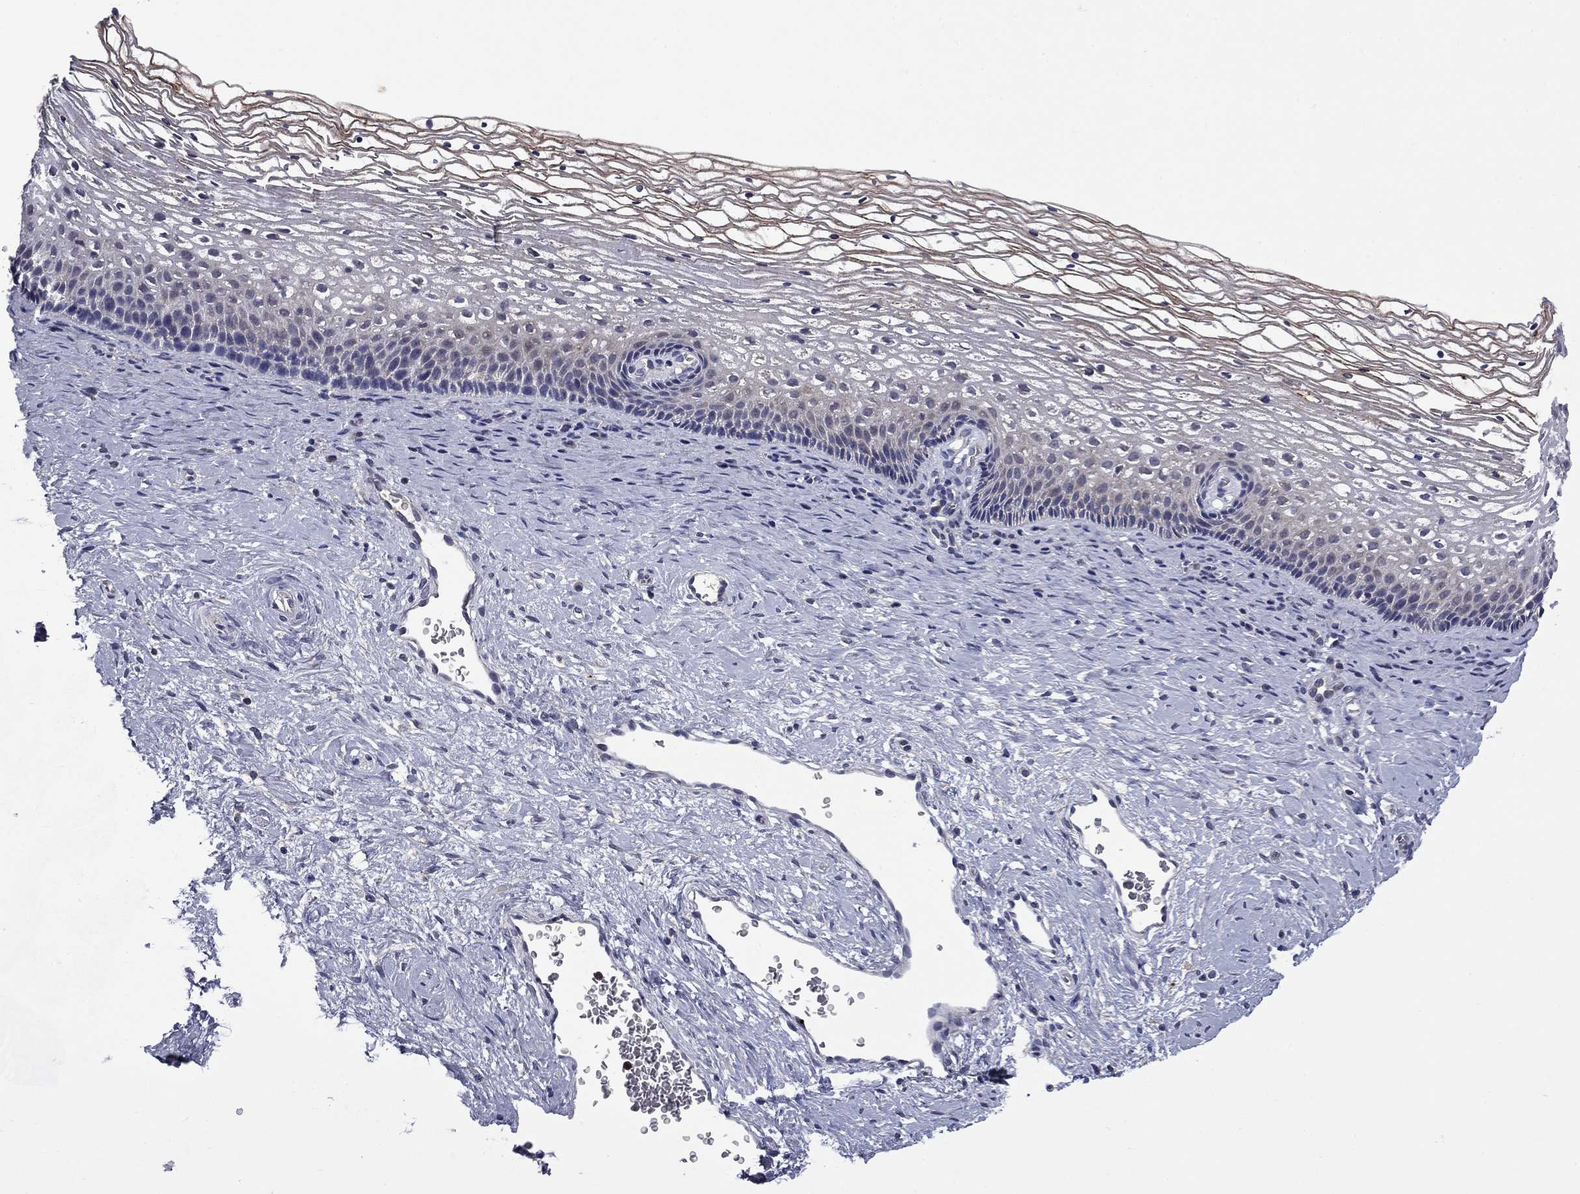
{"staining": {"intensity": "negative", "quantity": "none", "location": "none"}, "tissue": "cervix", "cell_type": "Glandular cells", "image_type": "normal", "snomed": [{"axis": "morphology", "description": "Normal tissue, NOS"}, {"axis": "topography", "description": "Cervix"}], "caption": "Immunohistochemistry (IHC) photomicrograph of unremarkable cervix: cervix stained with DAB shows no significant protein positivity in glandular cells.", "gene": "CEACAM7", "patient": {"sex": "female", "age": 34}}